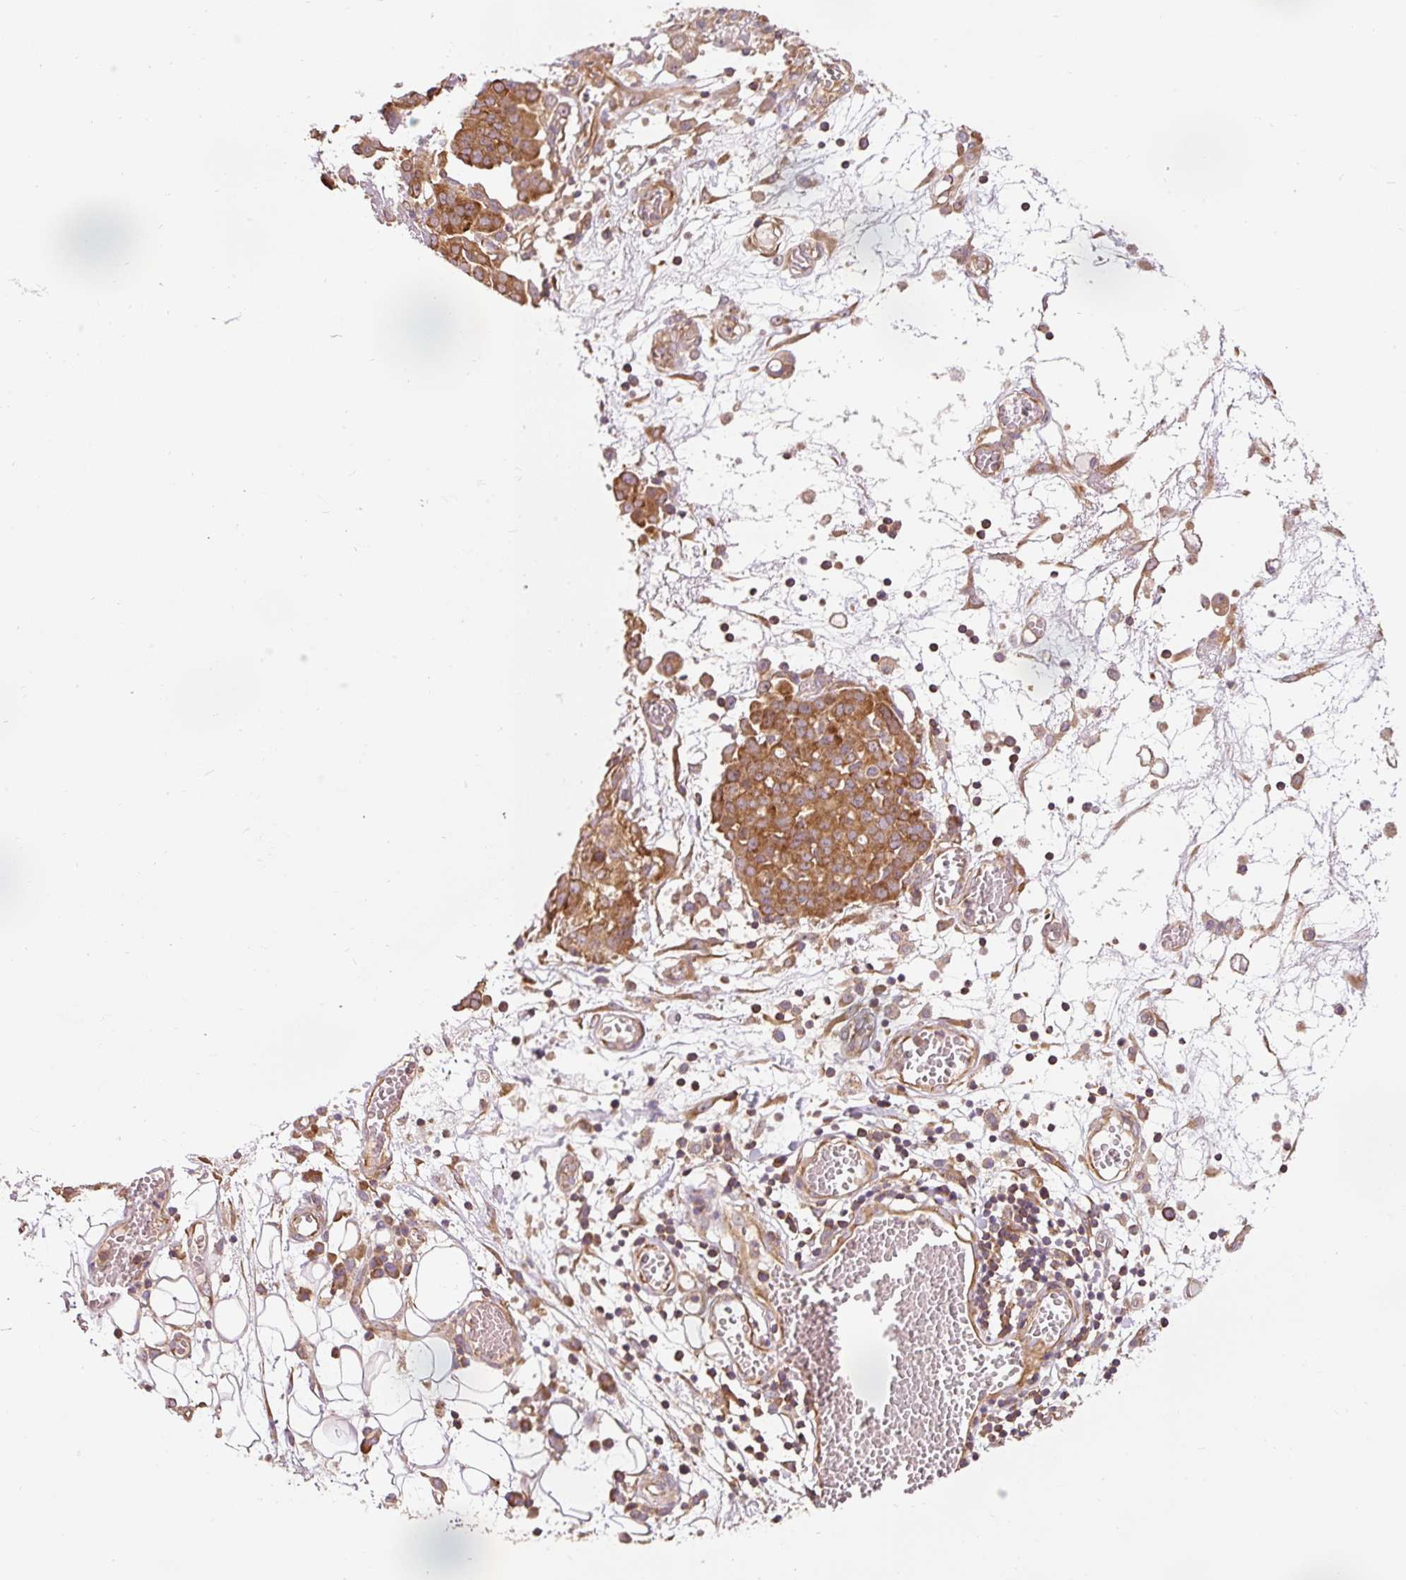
{"staining": {"intensity": "strong", "quantity": ">75%", "location": "cytoplasmic/membranous"}, "tissue": "ovarian cancer", "cell_type": "Tumor cells", "image_type": "cancer", "snomed": [{"axis": "morphology", "description": "Cystadenocarcinoma, serous, NOS"}, {"axis": "topography", "description": "Soft tissue"}, {"axis": "topography", "description": "Ovary"}], "caption": "The immunohistochemical stain shows strong cytoplasmic/membranous positivity in tumor cells of ovarian cancer (serous cystadenocarcinoma) tissue.", "gene": "PDAP1", "patient": {"sex": "female", "age": 57}}